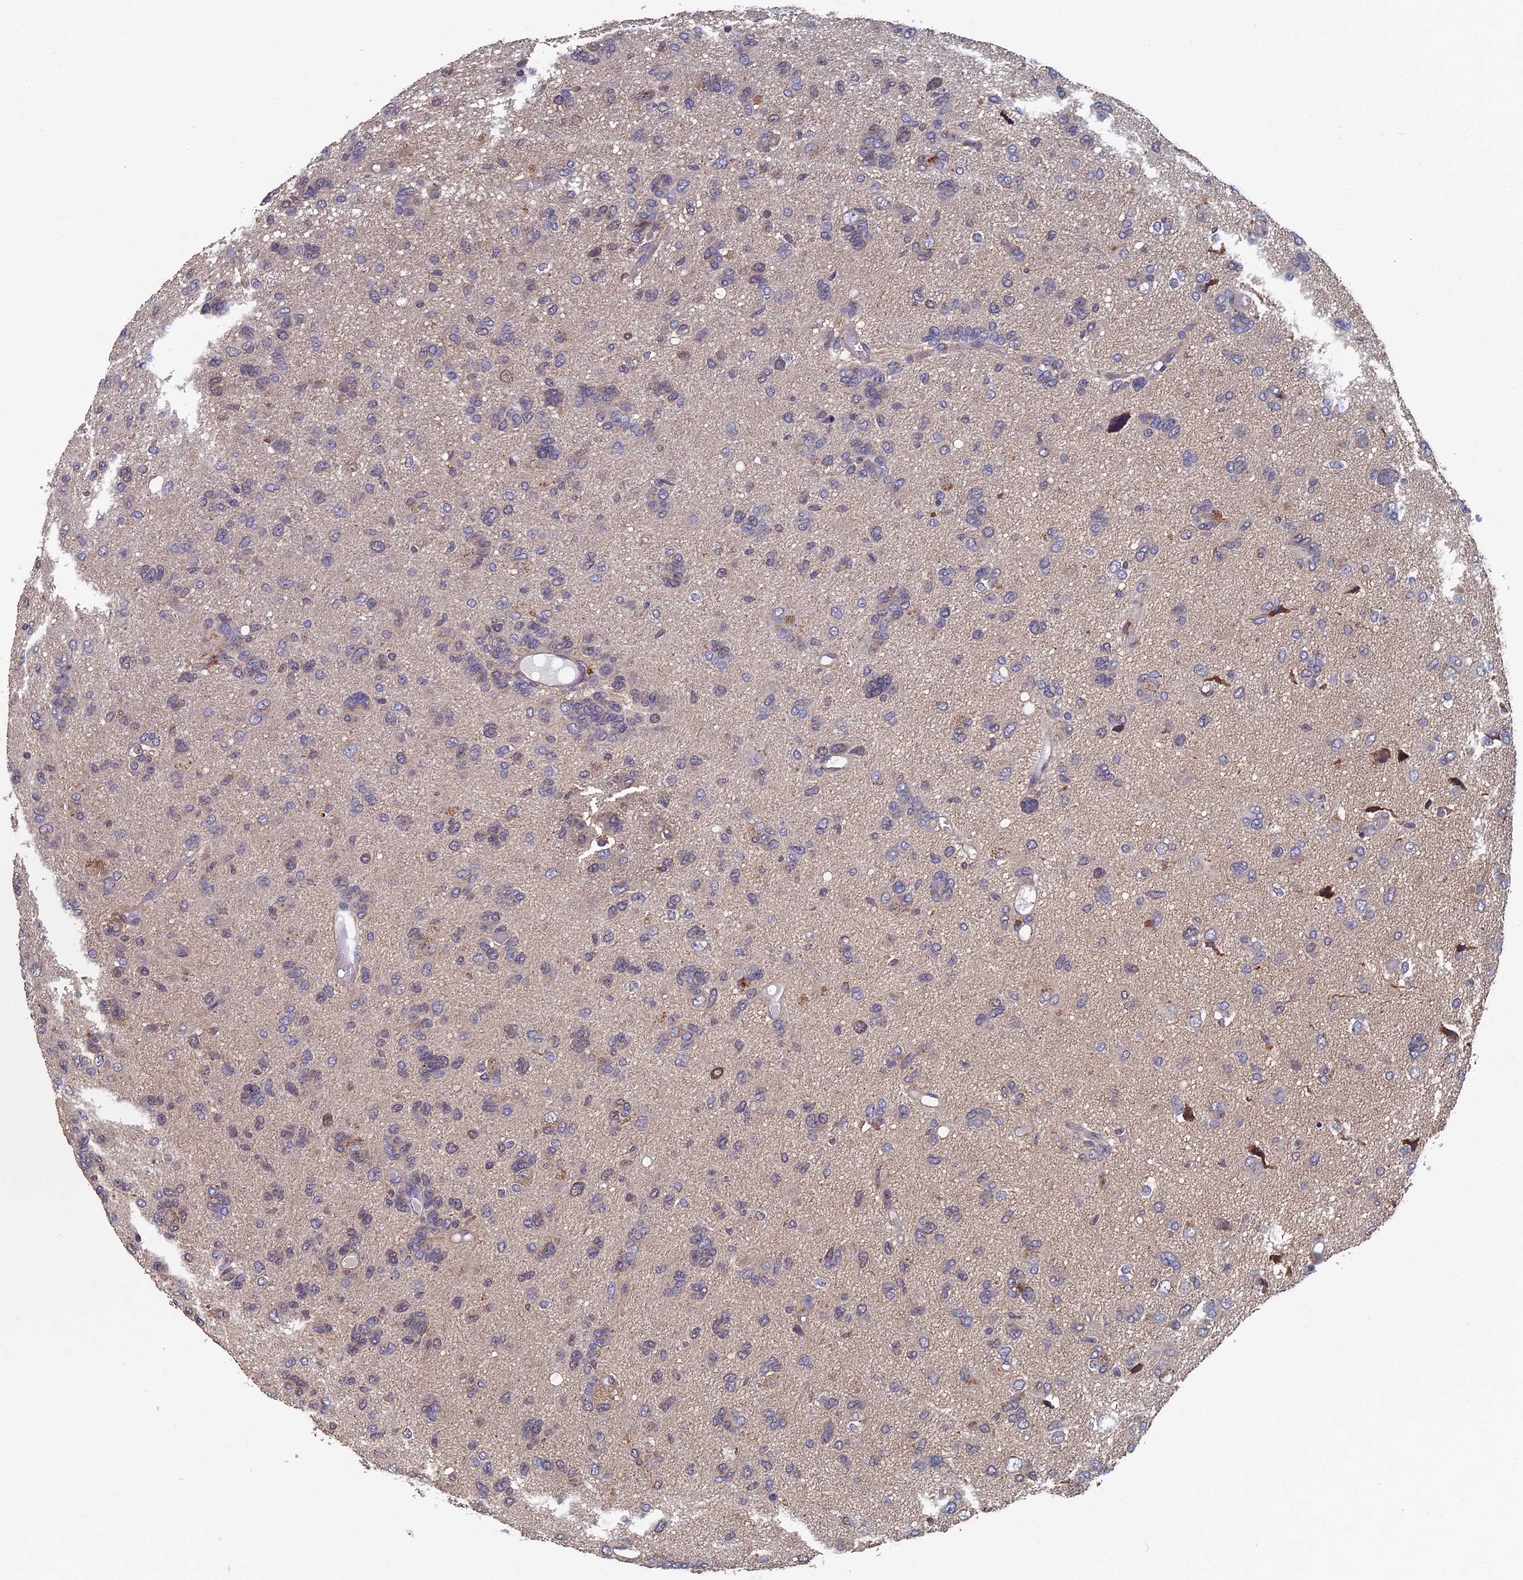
{"staining": {"intensity": "negative", "quantity": "none", "location": "none"}, "tissue": "glioma", "cell_type": "Tumor cells", "image_type": "cancer", "snomed": [{"axis": "morphology", "description": "Glioma, malignant, High grade"}, {"axis": "topography", "description": "Brain"}], "caption": "Histopathology image shows no protein expression in tumor cells of high-grade glioma (malignant) tissue.", "gene": "TNK2", "patient": {"sex": "female", "age": 59}}